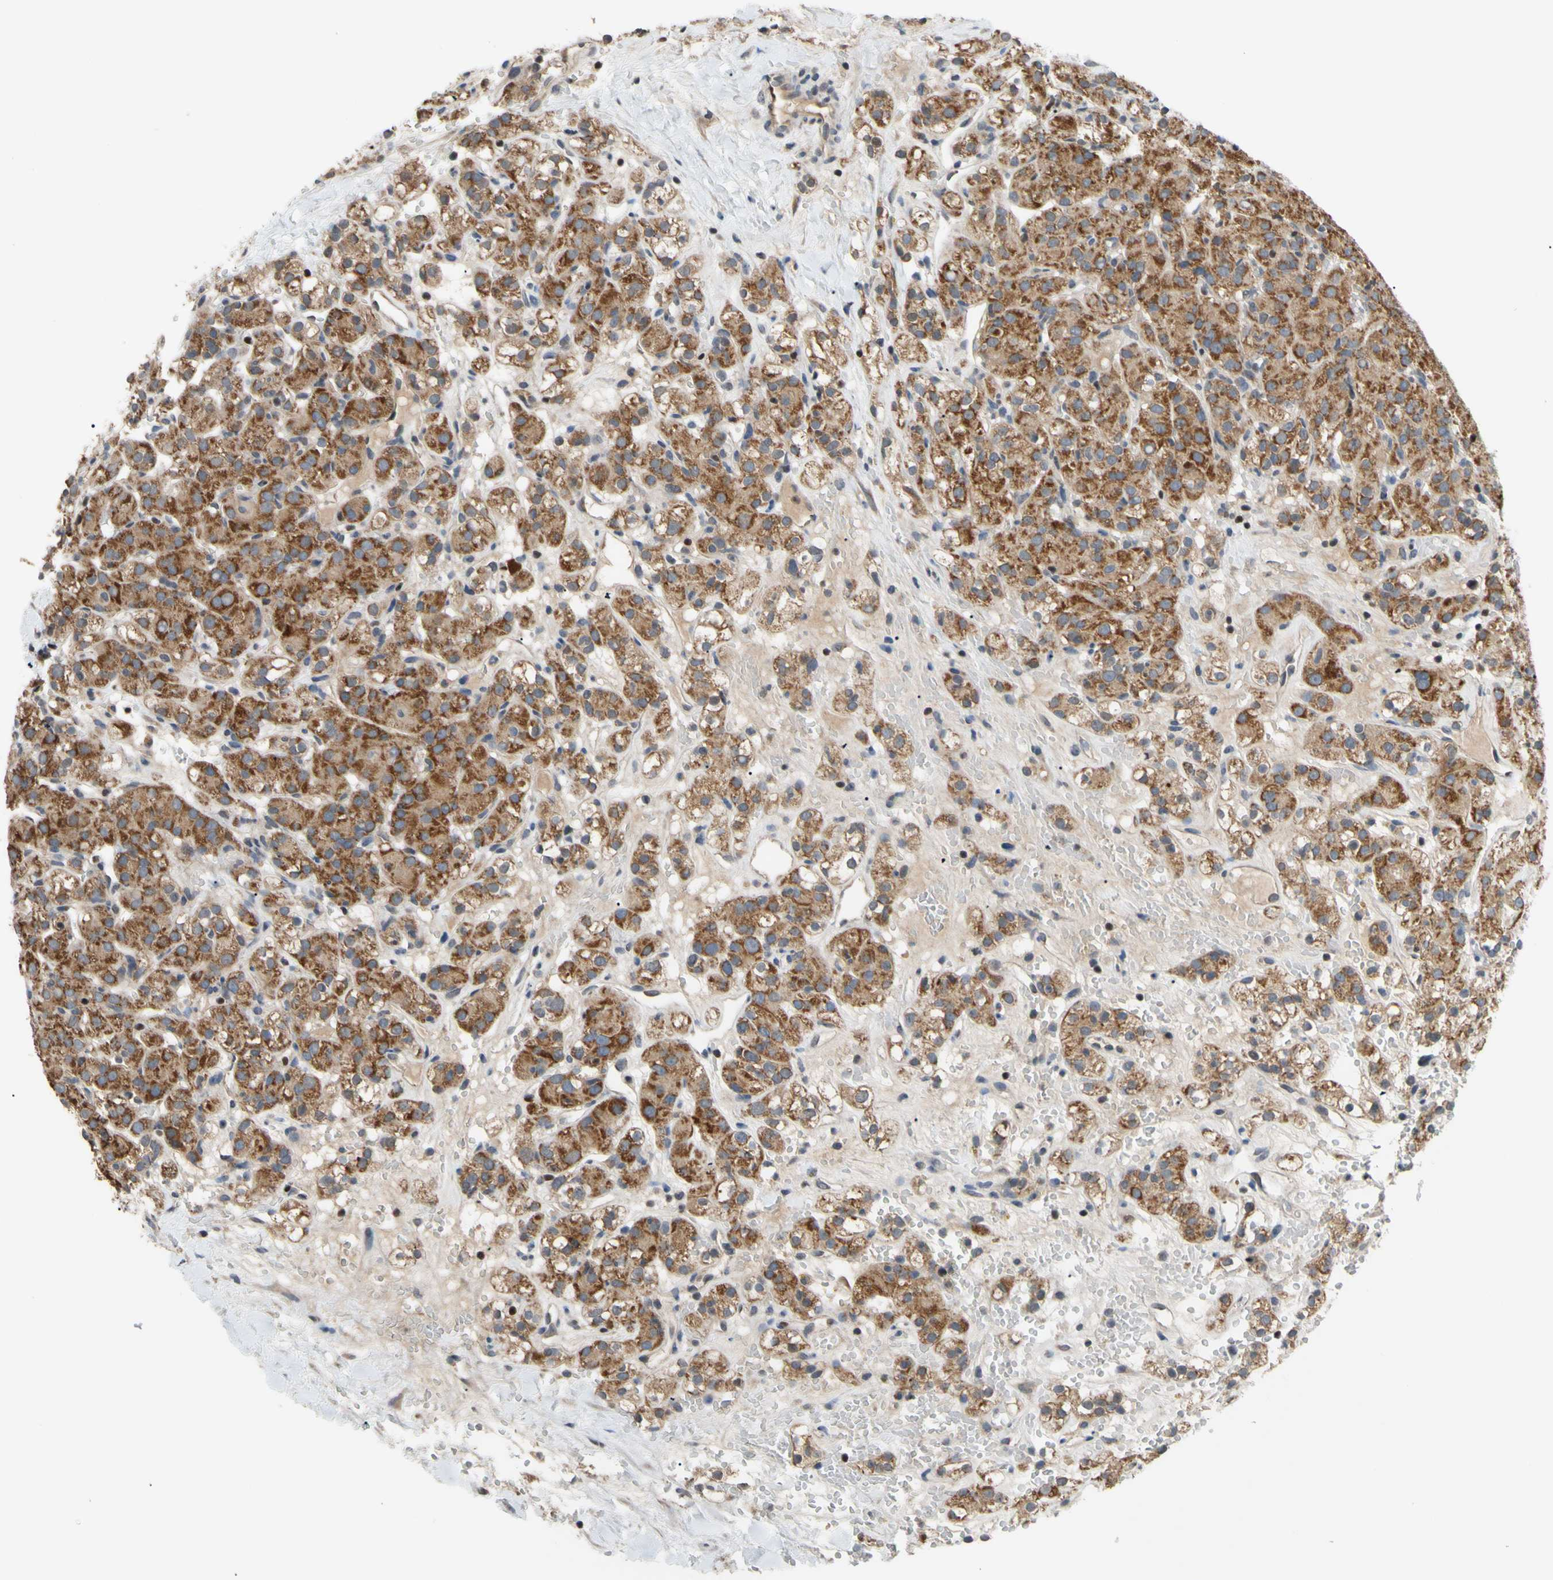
{"staining": {"intensity": "moderate", "quantity": ">75%", "location": "cytoplasmic/membranous"}, "tissue": "renal cancer", "cell_type": "Tumor cells", "image_type": "cancer", "snomed": [{"axis": "morphology", "description": "Adenocarcinoma, NOS"}, {"axis": "topography", "description": "Kidney"}], "caption": "Protein expression analysis of renal adenocarcinoma displays moderate cytoplasmic/membranous expression in approximately >75% of tumor cells.", "gene": "SP4", "patient": {"sex": "male", "age": 61}}